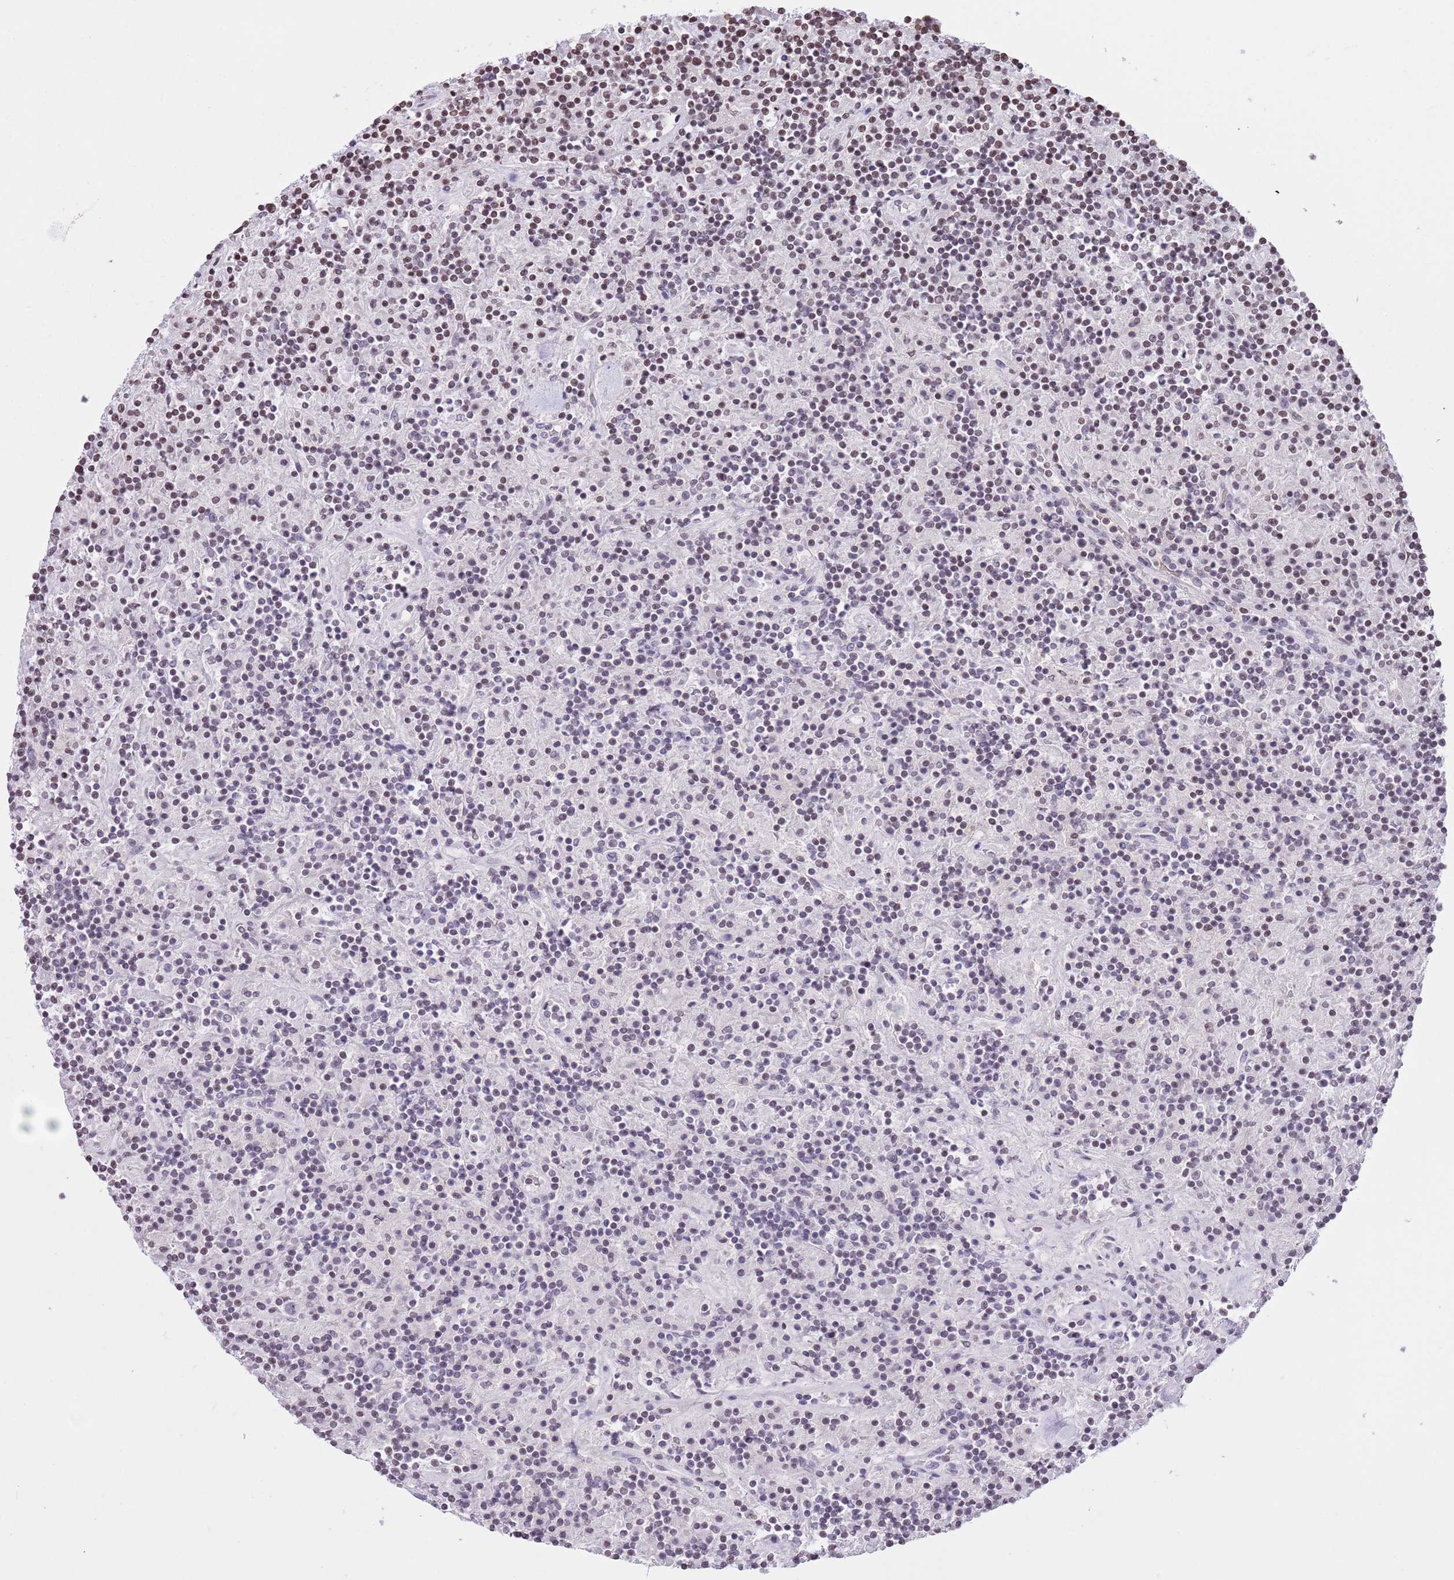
{"staining": {"intensity": "negative", "quantity": "none", "location": "none"}, "tissue": "lymphoma", "cell_type": "Tumor cells", "image_type": "cancer", "snomed": [{"axis": "morphology", "description": "Hodgkin's disease, NOS"}, {"axis": "topography", "description": "Lymph node"}], "caption": "This is a histopathology image of immunohistochemistry (IHC) staining of Hodgkin's disease, which shows no expression in tumor cells.", "gene": "KPNA3", "patient": {"sex": "male", "age": 70}}